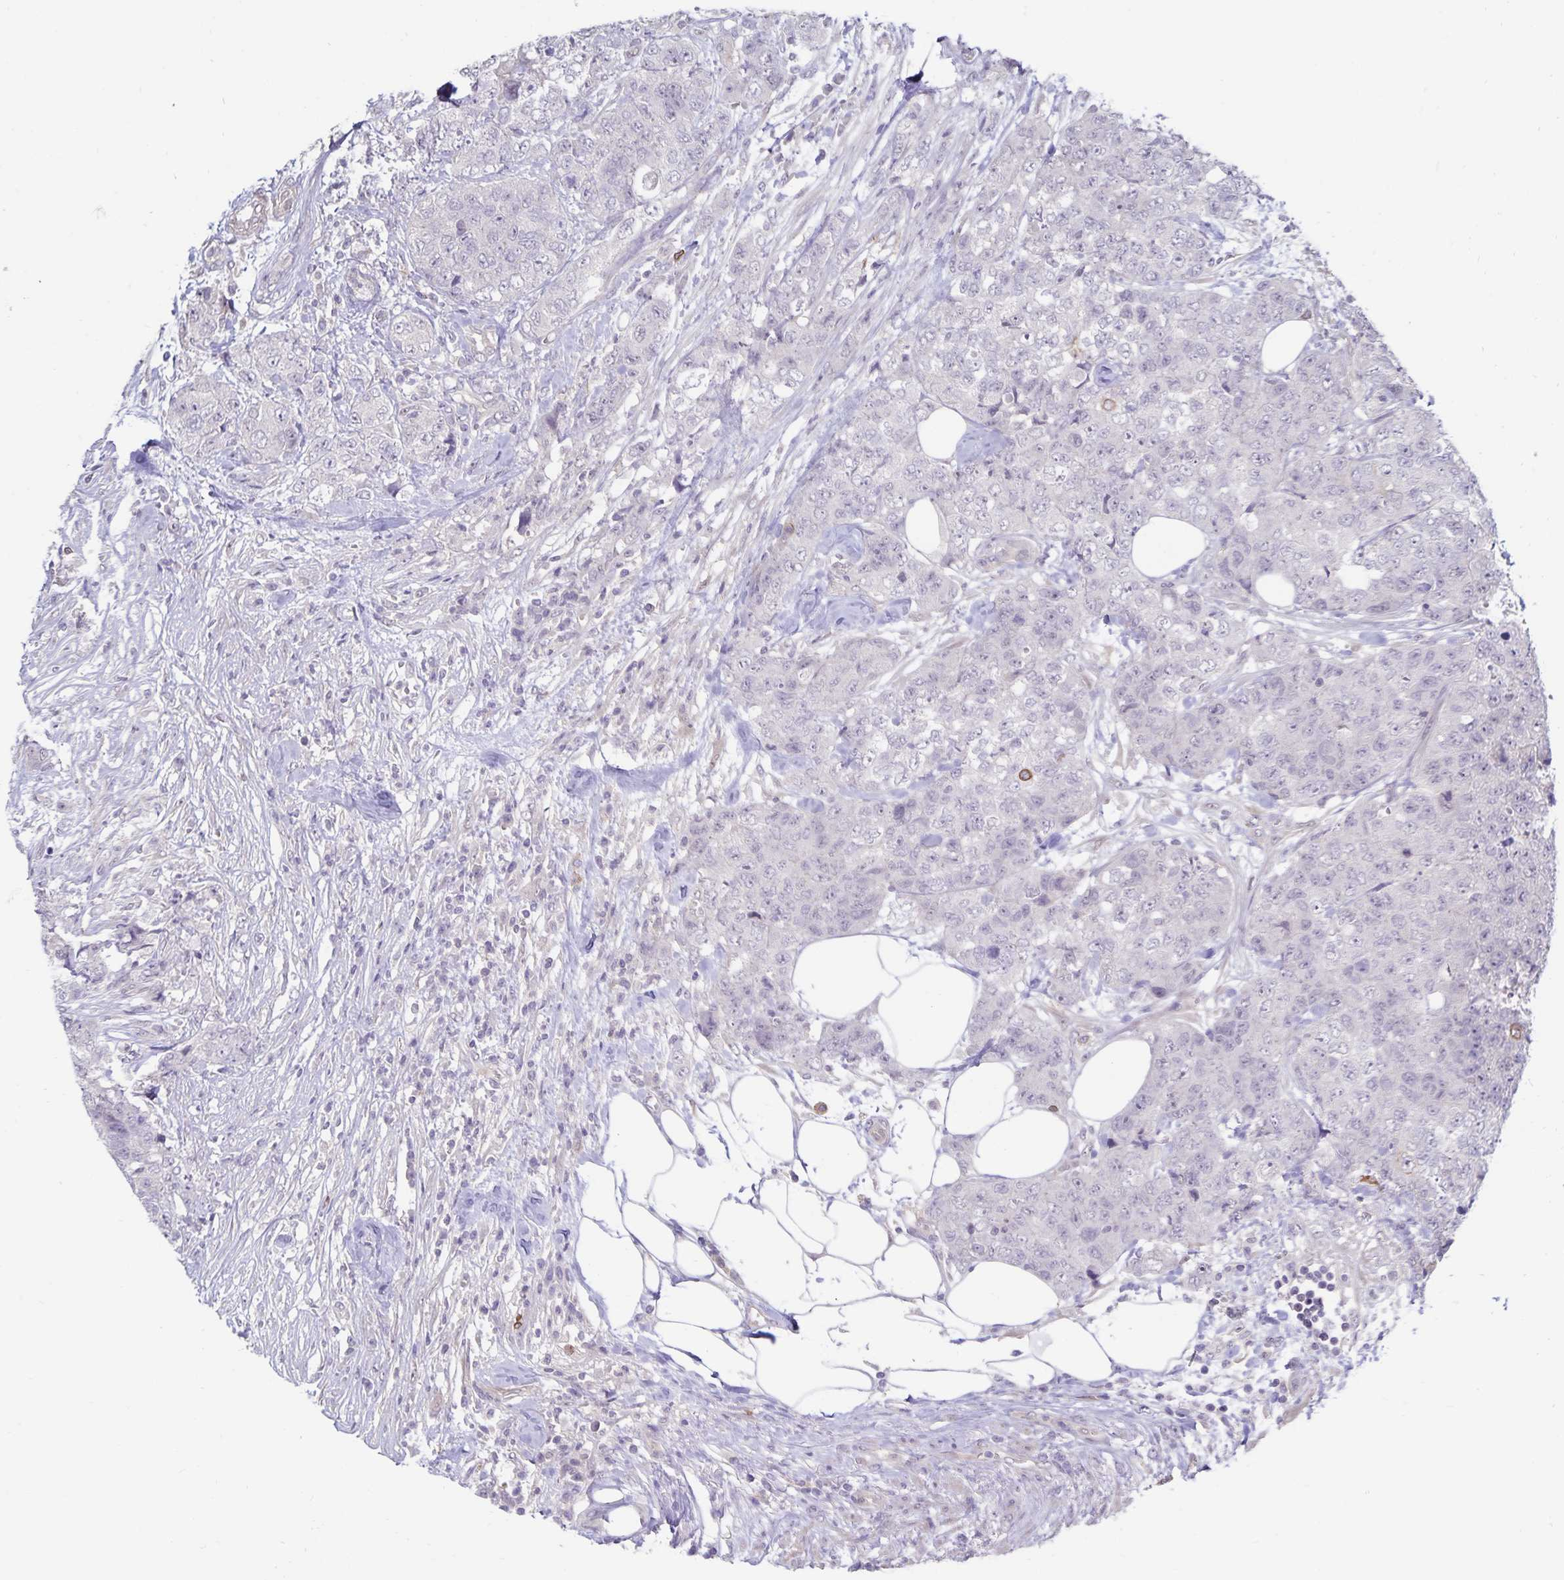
{"staining": {"intensity": "negative", "quantity": "none", "location": "none"}, "tissue": "urothelial cancer", "cell_type": "Tumor cells", "image_type": "cancer", "snomed": [{"axis": "morphology", "description": "Urothelial carcinoma, High grade"}, {"axis": "topography", "description": "Urinary bladder"}], "caption": "High power microscopy histopathology image of an immunohistochemistry photomicrograph of urothelial cancer, revealing no significant expression in tumor cells. Nuclei are stained in blue.", "gene": "CDKN2B", "patient": {"sex": "female", "age": 78}}